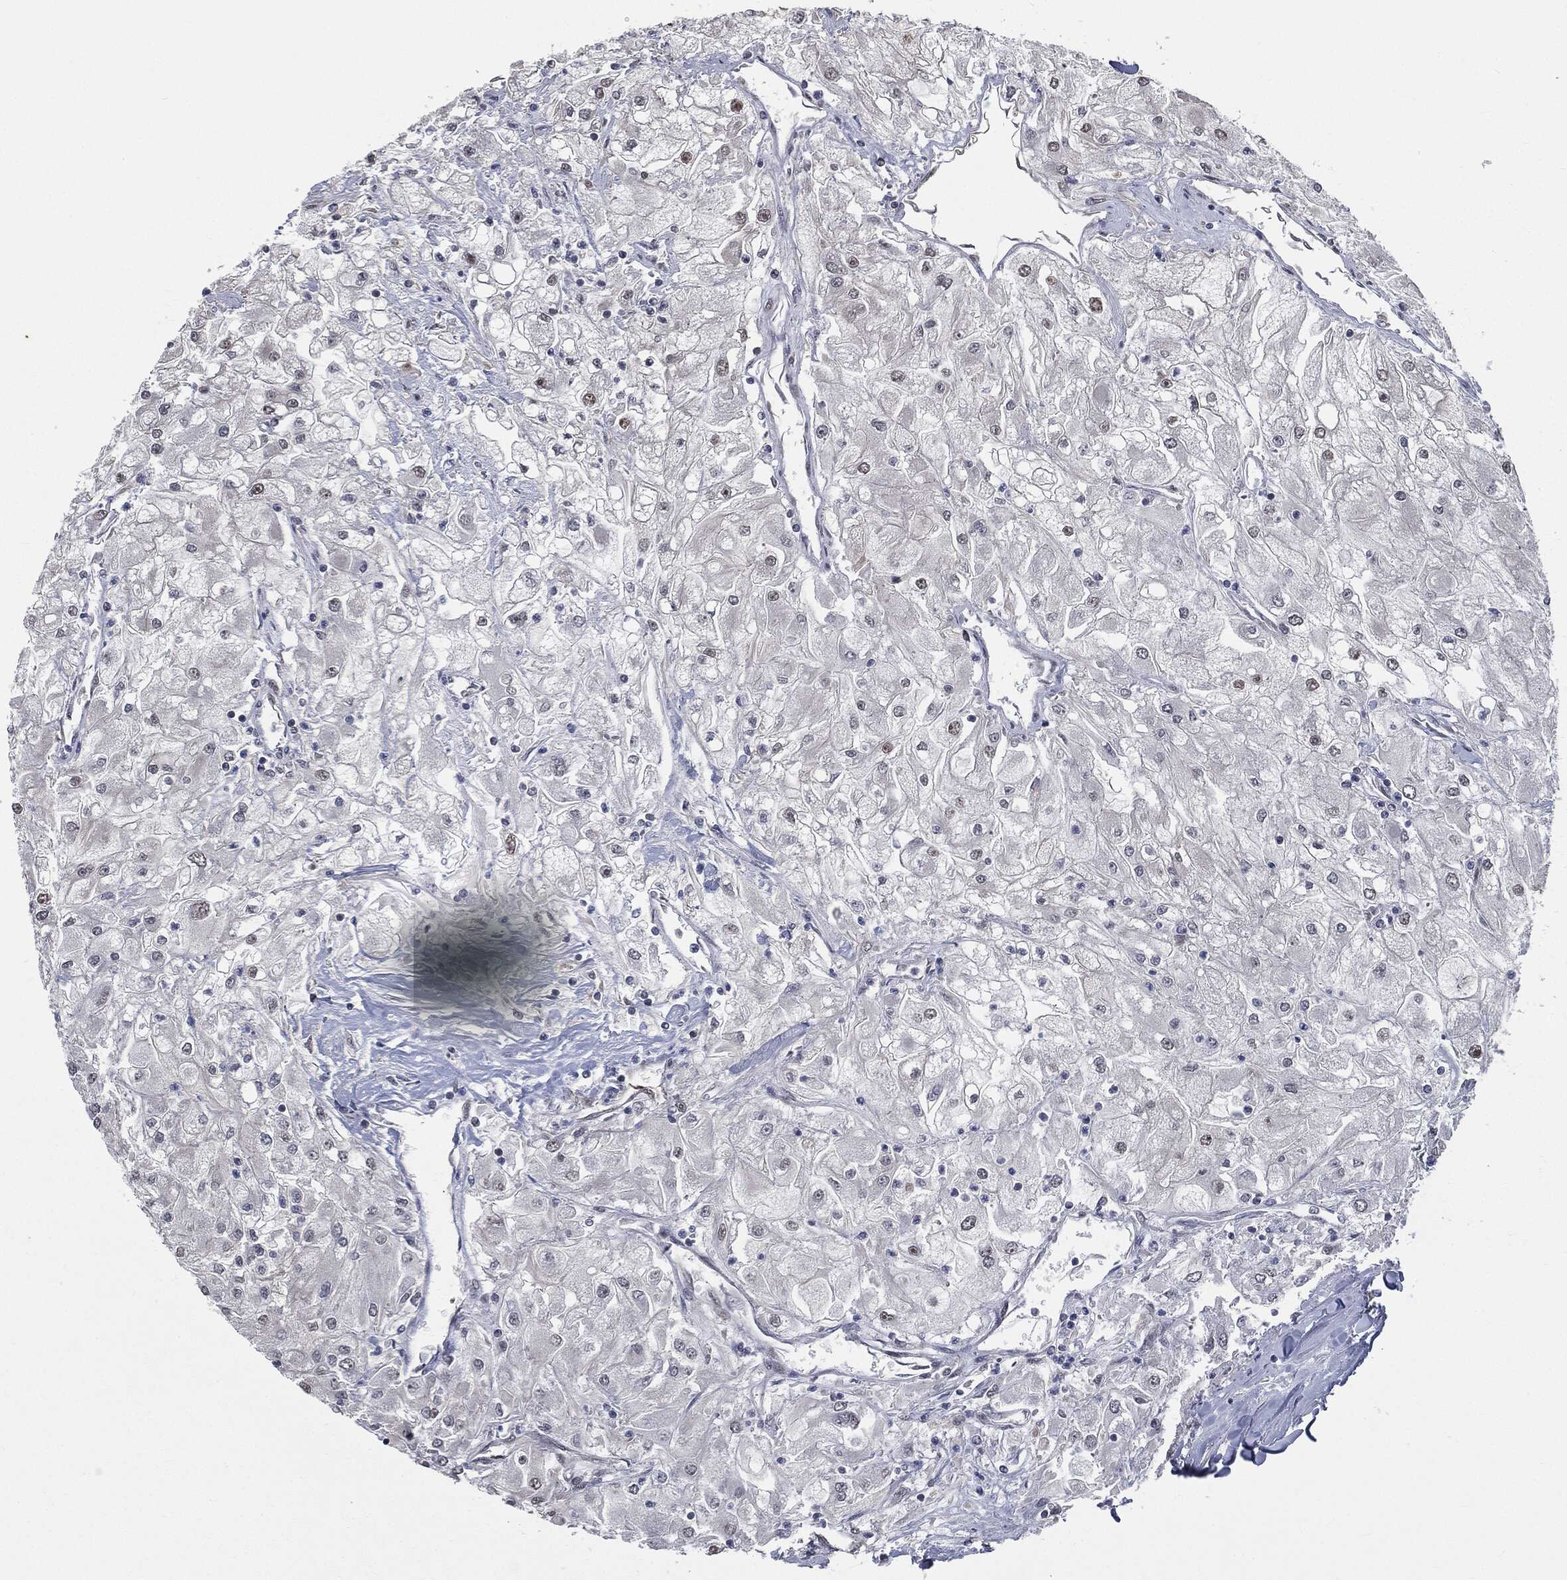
{"staining": {"intensity": "negative", "quantity": "none", "location": "none"}, "tissue": "renal cancer", "cell_type": "Tumor cells", "image_type": "cancer", "snomed": [{"axis": "morphology", "description": "Adenocarcinoma, NOS"}, {"axis": "topography", "description": "Kidney"}], "caption": "Protein analysis of adenocarcinoma (renal) shows no significant staining in tumor cells.", "gene": "SHLD2", "patient": {"sex": "male", "age": 80}}